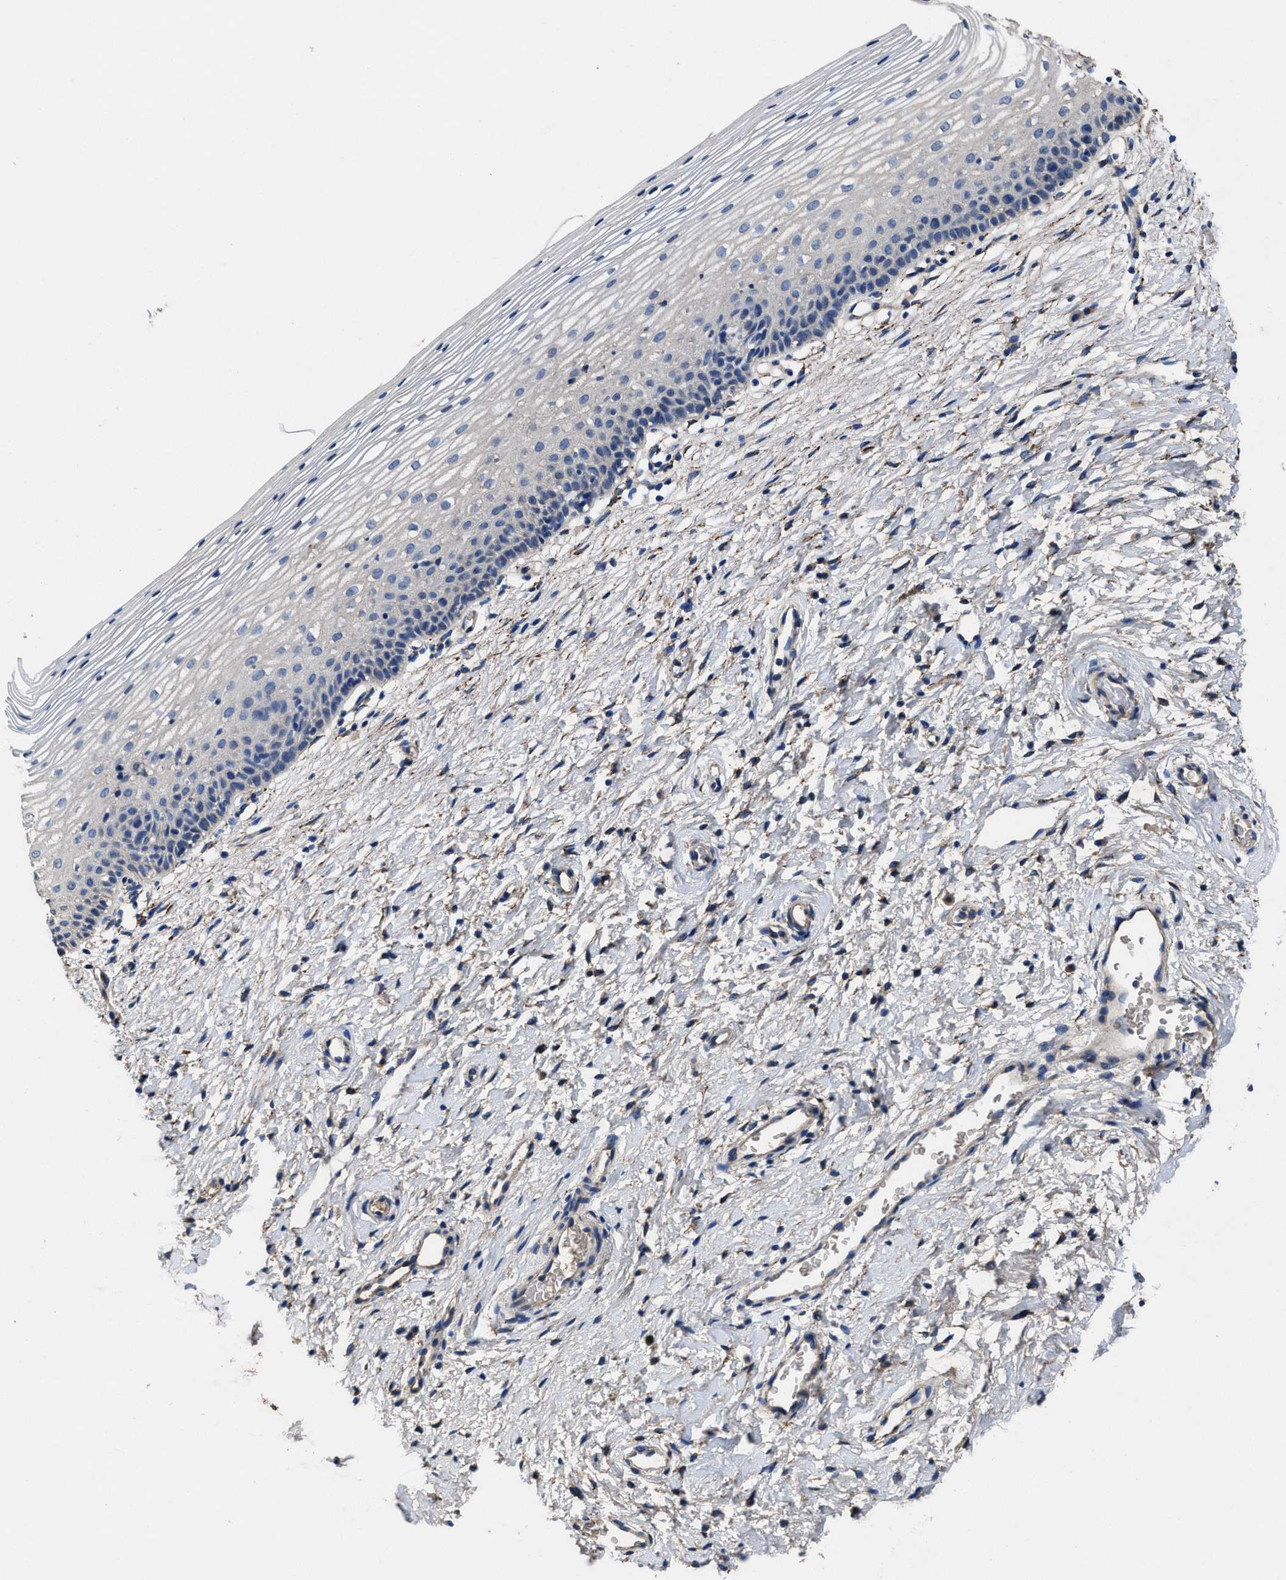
{"staining": {"intensity": "weak", "quantity": "<25%", "location": "cytoplasmic/membranous"}, "tissue": "cervix", "cell_type": "Glandular cells", "image_type": "normal", "snomed": [{"axis": "morphology", "description": "Normal tissue, NOS"}, {"axis": "topography", "description": "Cervix"}], "caption": "Glandular cells show no significant positivity in benign cervix. The staining was performed using DAB (3,3'-diaminobenzidine) to visualize the protein expression in brown, while the nuclei were stained in blue with hematoxylin (Magnification: 20x).", "gene": "IDNK", "patient": {"sex": "female", "age": 72}}